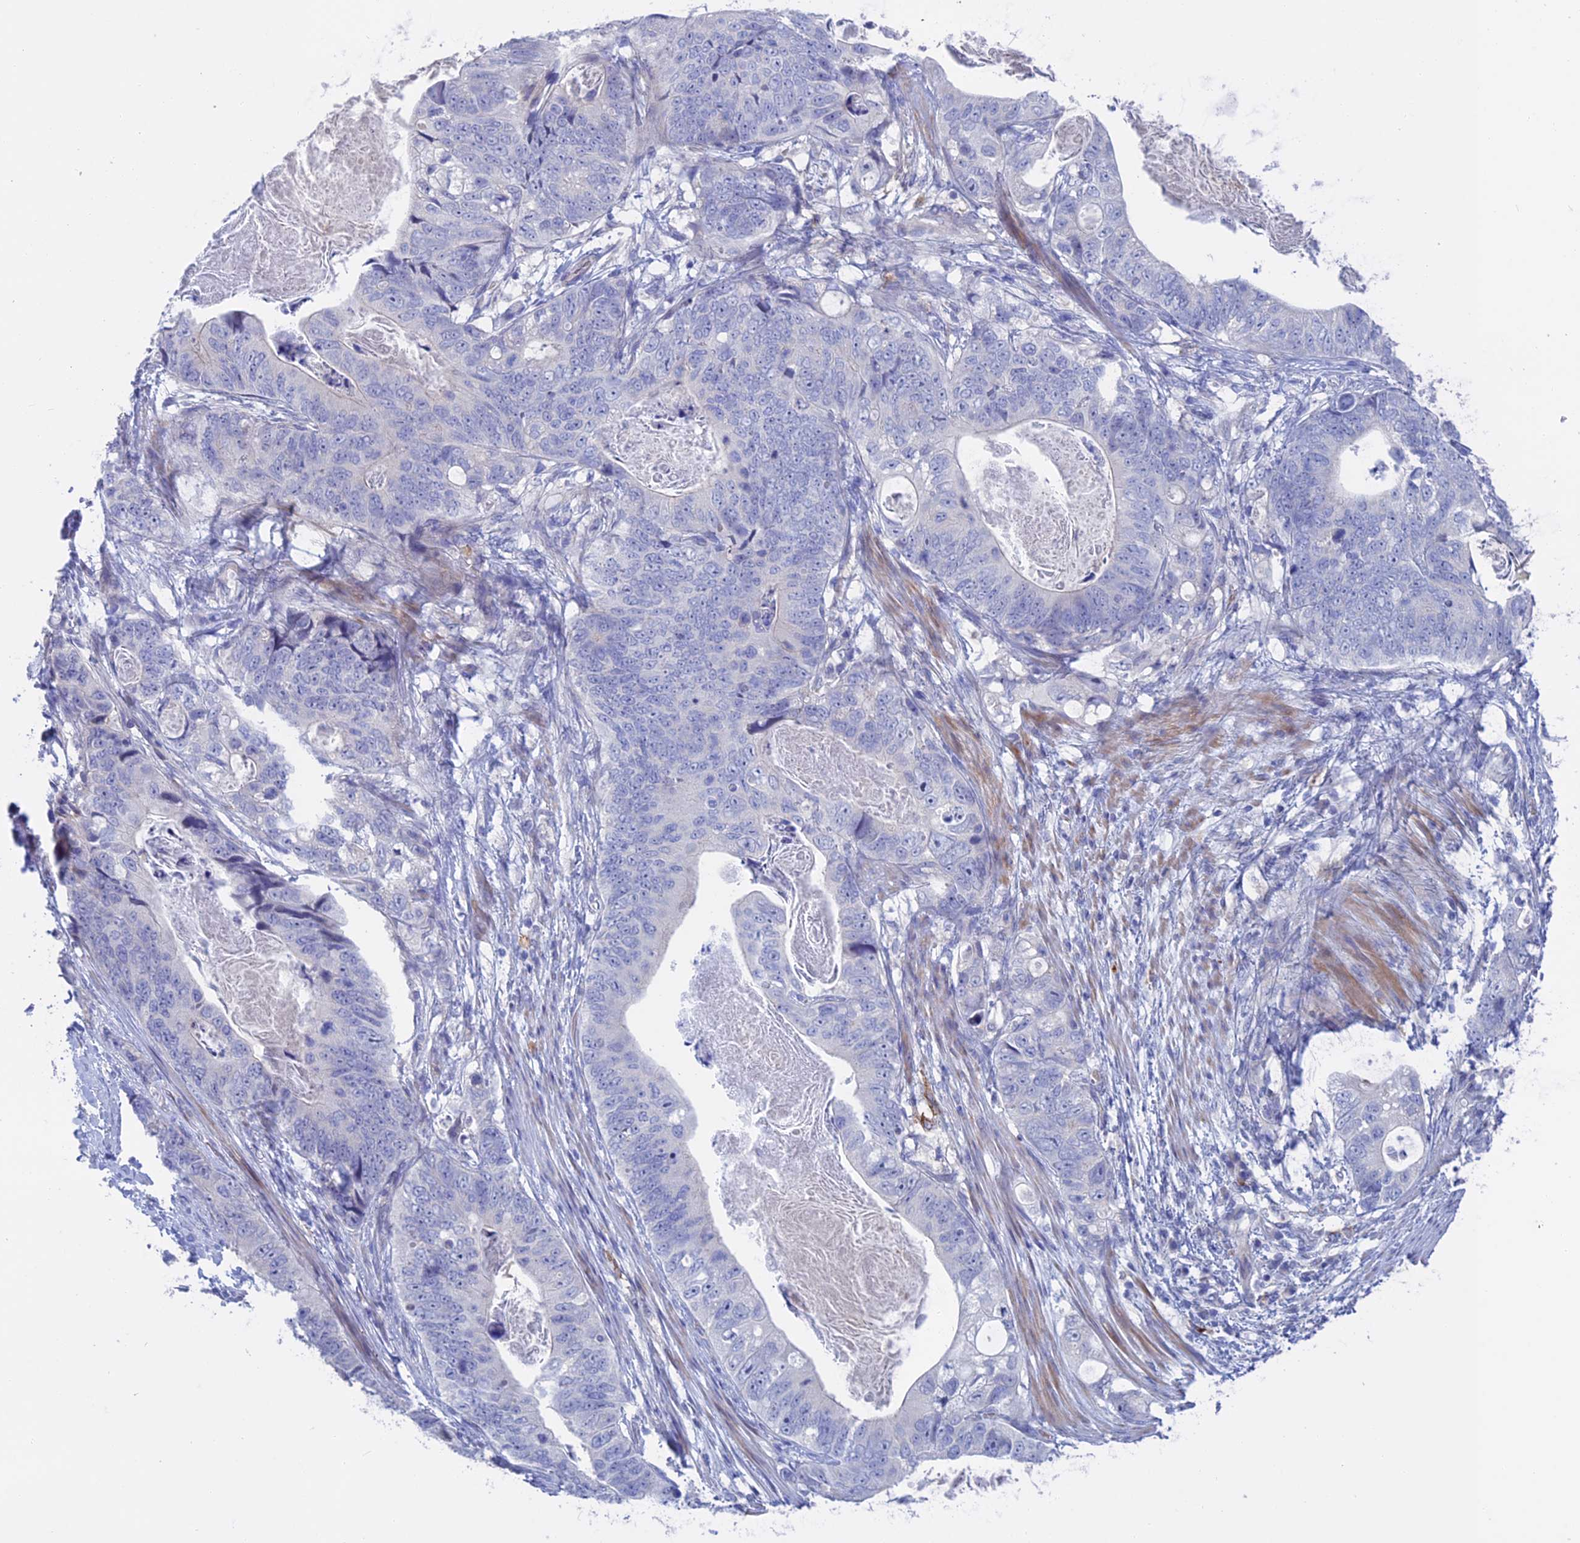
{"staining": {"intensity": "negative", "quantity": "none", "location": "none"}, "tissue": "stomach cancer", "cell_type": "Tumor cells", "image_type": "cancer", "snomed": [{"axis": "morphology", "description": "Normal tissue, NOS"}, {"axis": "morphology", "description": "Adenocarcinoma, NOS"}, {"axis": "topography", "description": "Stomach"}], "caption": "DAB (3,3'-diaminobenzidine) immunohistochemical staining of human adenocarcinoma (stomach) displays no significant staining in tumor cells. (Stains: DAB (3,3'-diaminobenzidine) immunohistochemistry with hematoxylin counter stain, Microscopy: brightfield microscopy at high magnification).", "gene": "SLC2A6", "patient": {"sex": "female", "age": 89}}